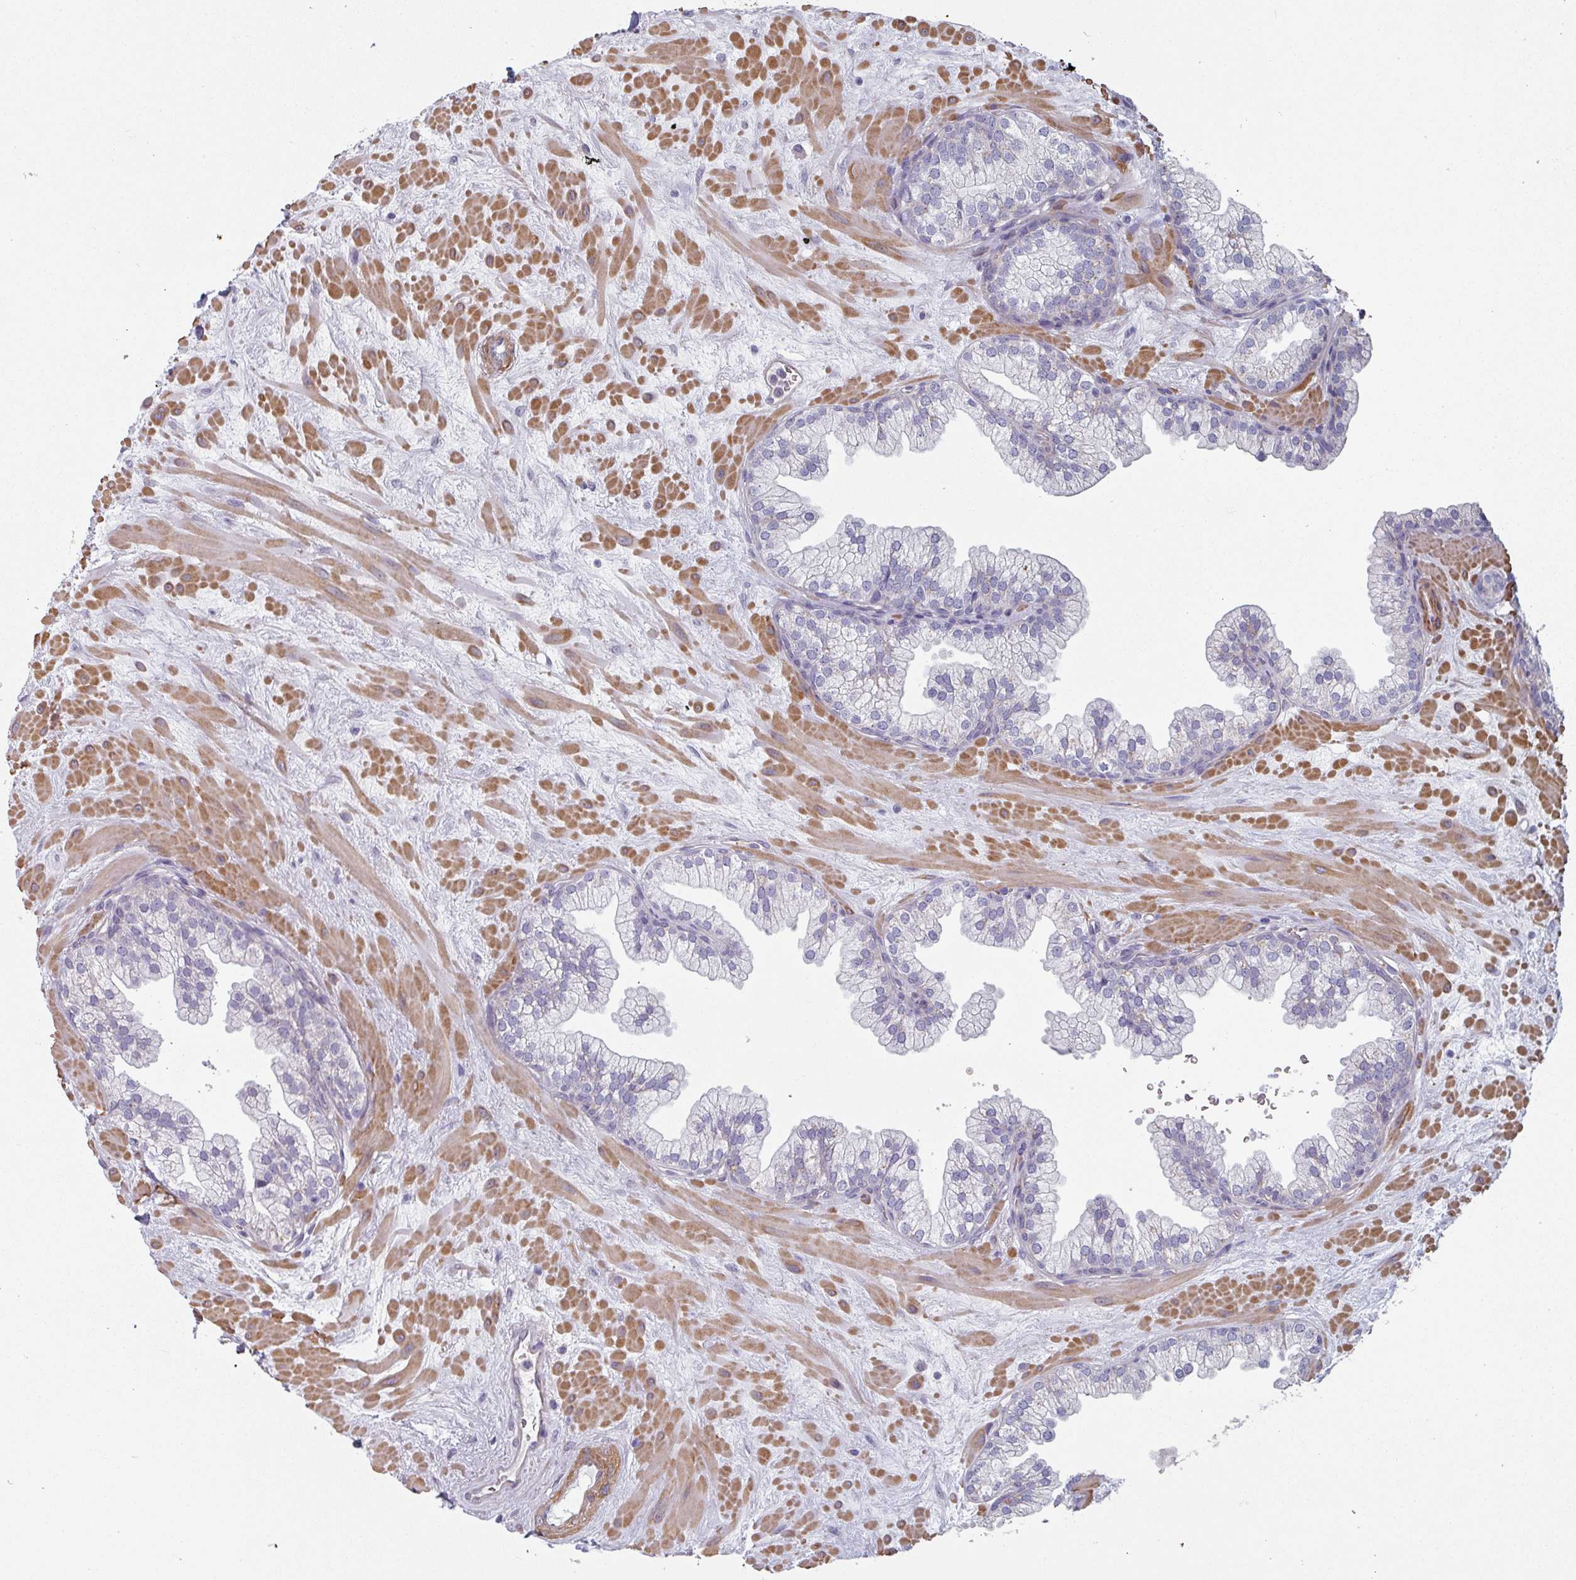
{"staining": {"intensity": "negative", "quantity": "none", "location": "none"}, "tissue": "prostate", "cell_type": "Glandular cells", "image_type": "normal", "snomed": [{"axis": "morphology", "description": "Normal tissue, NOS"}, {"axis": "topography", "description": "Prostate"}, {"axis": "topography", "description": "Peripheral nerve tissue"}], "caption": "This is a photomicrograph of IHC staining of benign prostate, which shows no staining in glandular cells.", "gene": "GSTA1", "patient": {"sex": "male", "age": 61}}